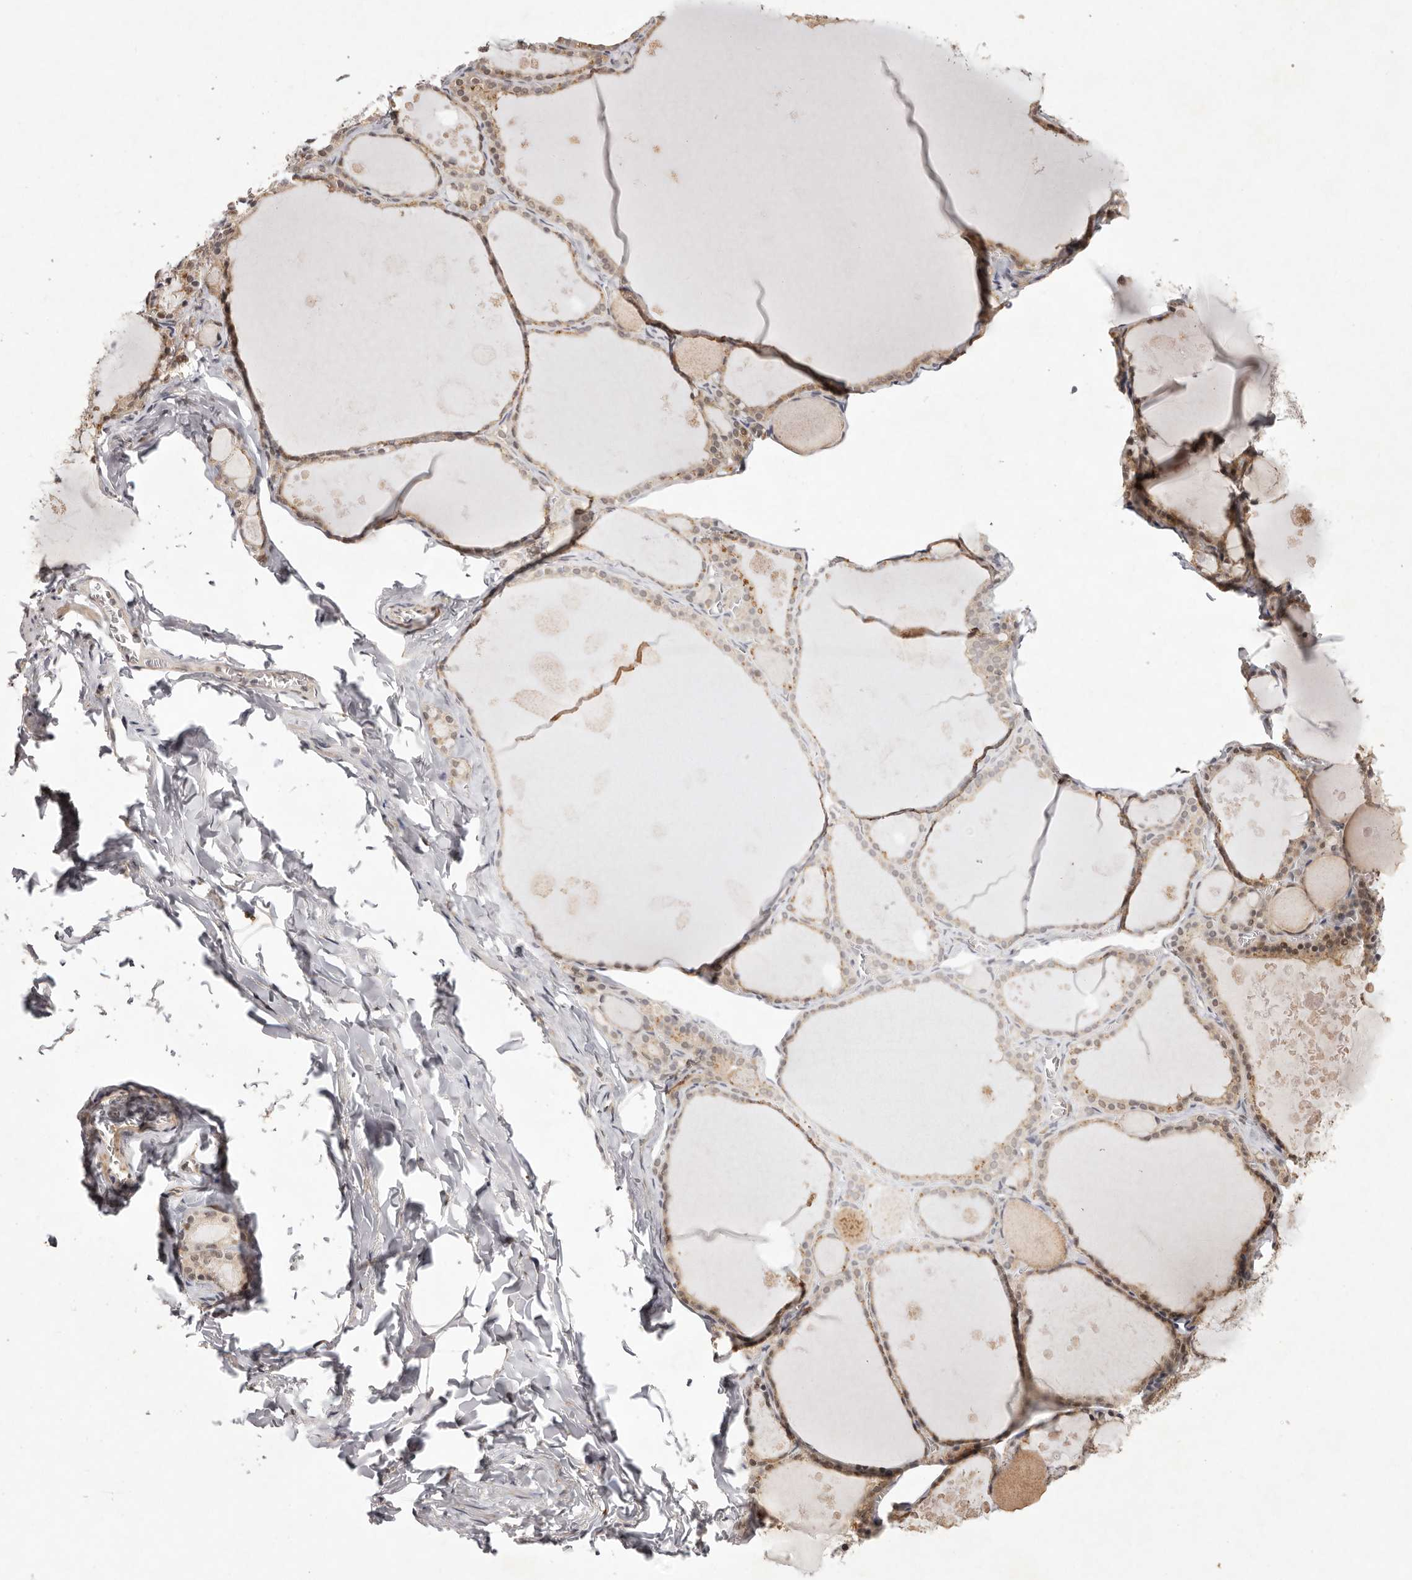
{"staining": {"intensity": "moderate", "quantity": "25%-75%", "location": "cytoplasmic/membranous"}, "tissue": "thyroid gland", "cell_type": "Glandular cells", "image_type": "normal", "snomed": [{"axis": "morphology", "description": "Normal tissue, NOS"}, {"axis": "topography", "description": "Thyroid gland"}], "caption": "Normal thyroid gland was stained to show a protein in brown. There is medium levels of moderate cytoplasmic/membranous staining in about 25%-75% of glandular cells.", "gene": "BUD31", "patient": {"sex": "male", "age": 56}}